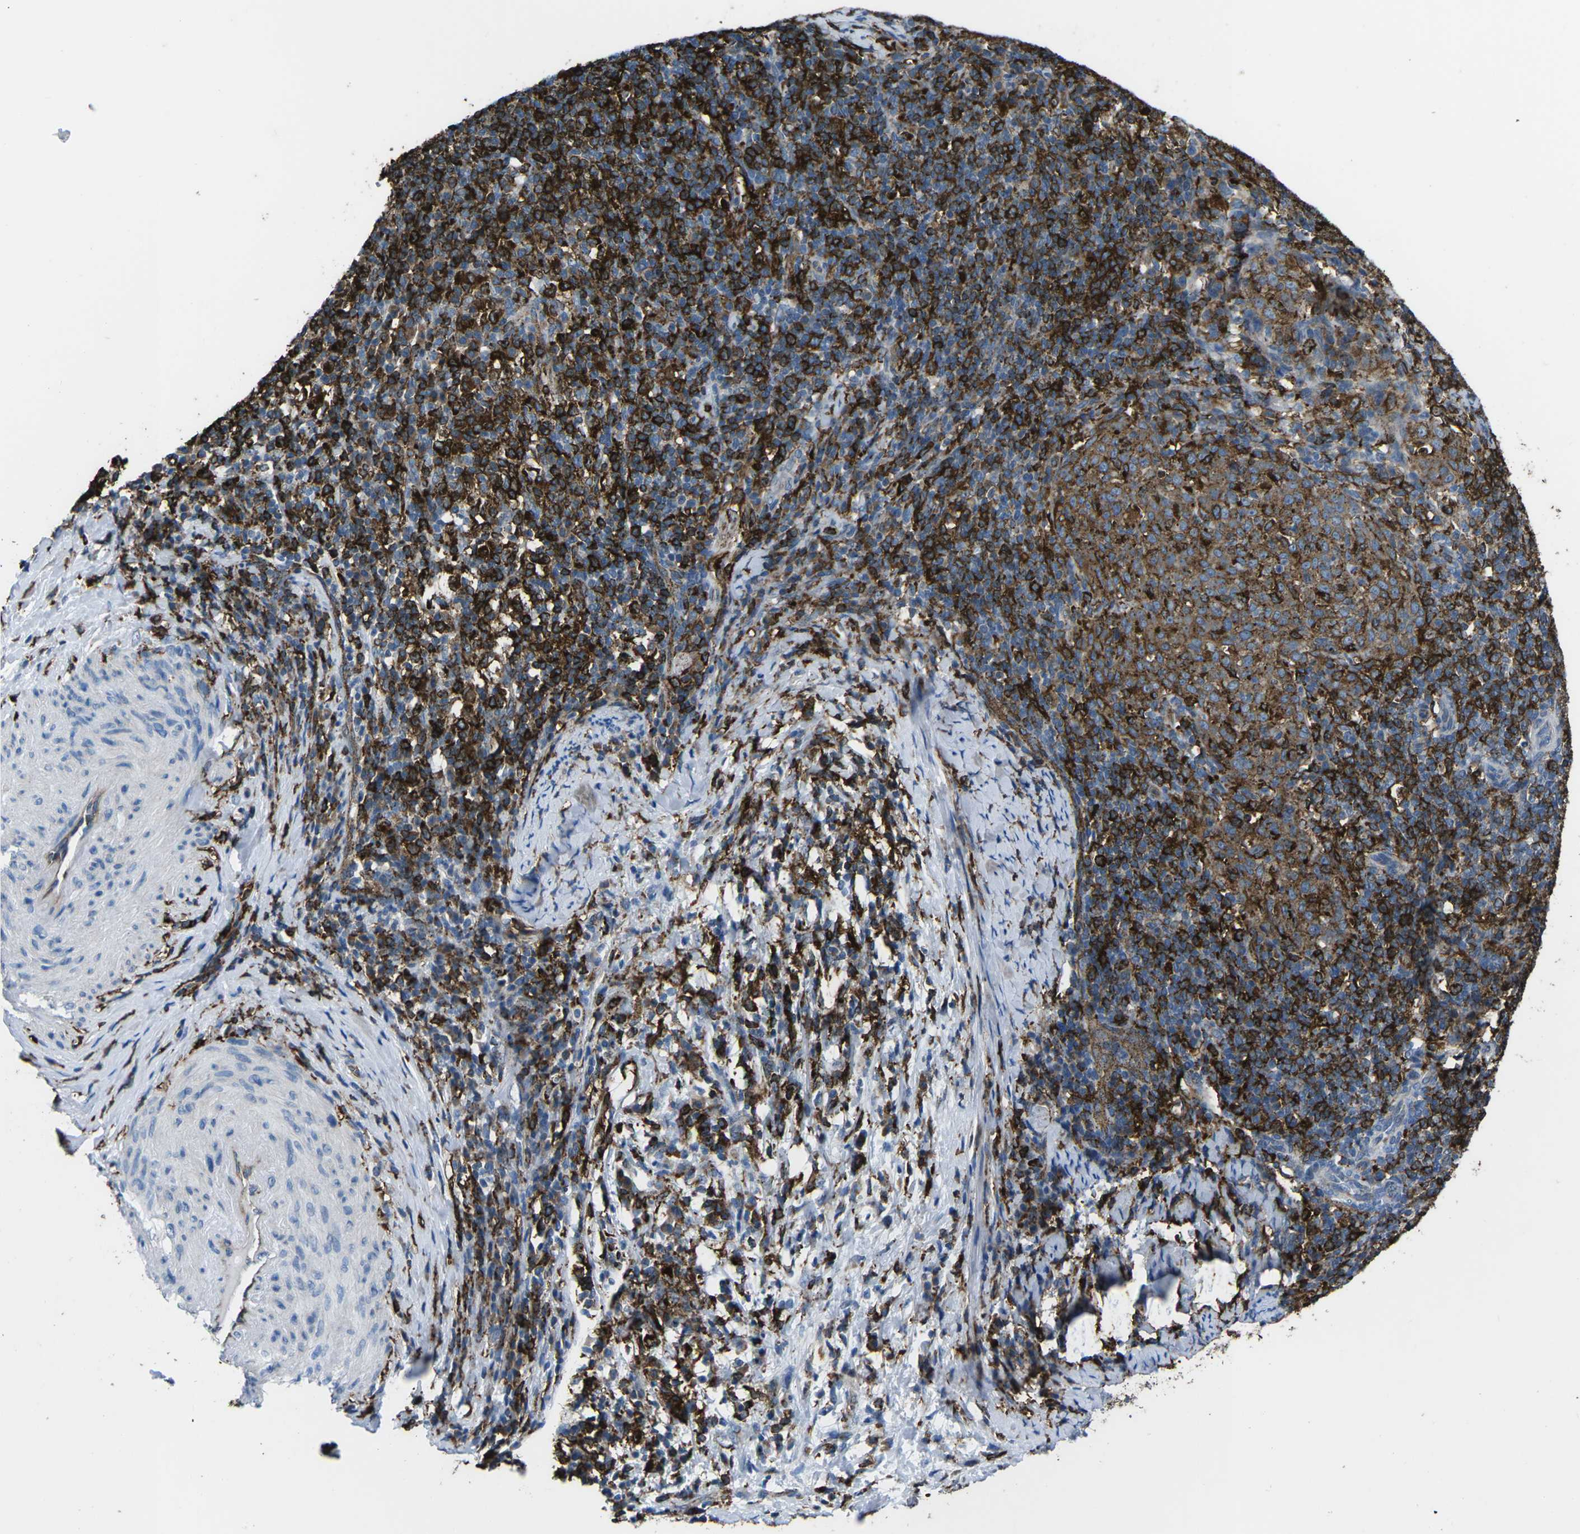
{"staining": {"intensity": "moderate", "quantity": ">75%", "location": "cytoplasmic/membranous"}, "tissue": "cervical cancer", "cell_type": "Tumor cells", "image_type": "cancer", "snomed": [{"axis": "morphology", "description": "Squamous cell carcinoma, NOS"}, {"axis": "topography", "description": "Cervix"}], "caption": "Cervical cancer was stained to show a protein in brown. There is medium levels of moderate cytoplasmic/membranous expression in about >75% of tumor cells.", "gene": "PTPN1", "patient": {"sex": "female", "age": 51}}